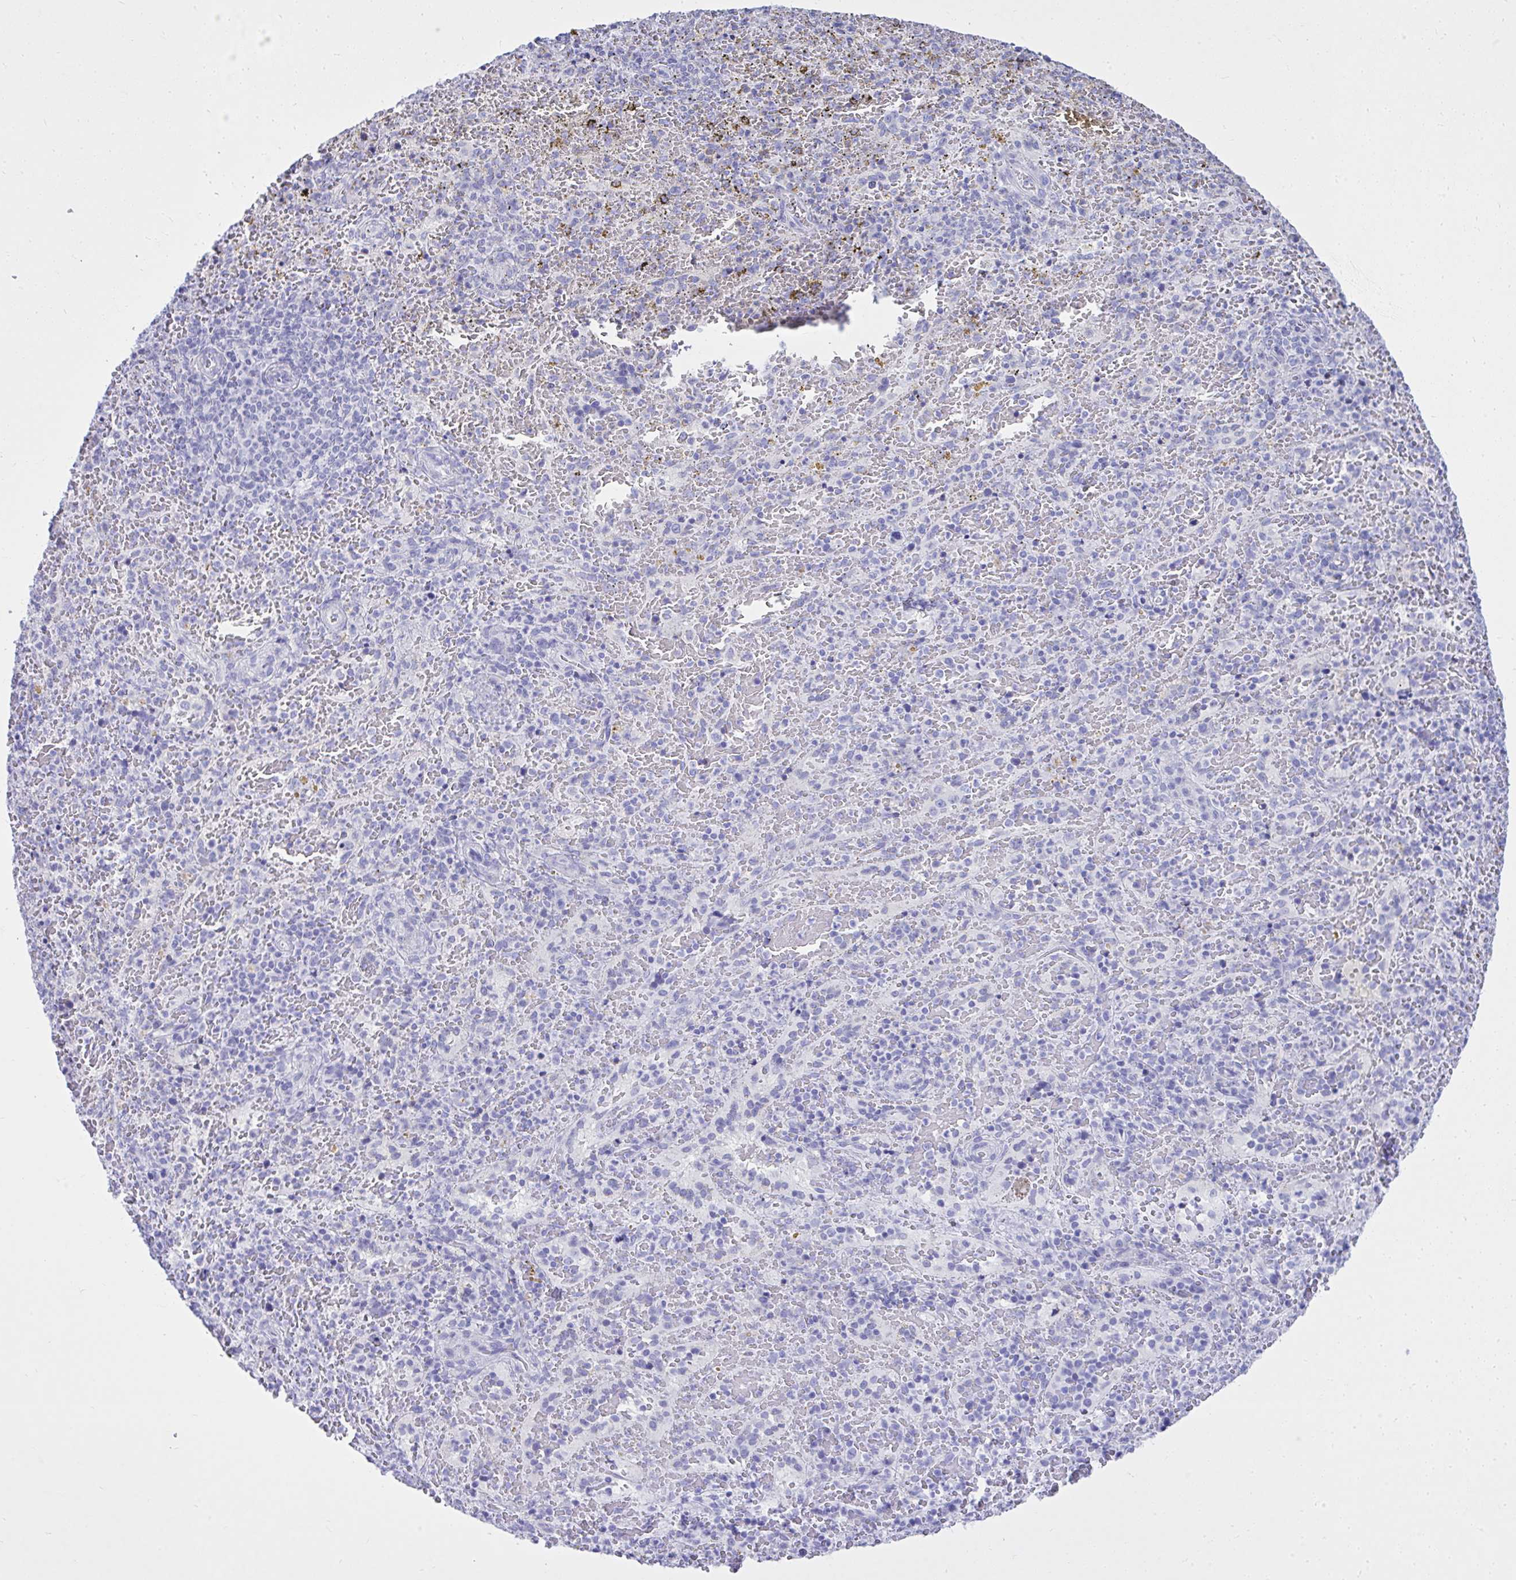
{"staining": {"intensity": "negative", "quantity": "none", "location": "none"}, "tissue": "spleen", "cell_type": "Cells in red pulp", "image_type": "normal", "snomed": [{"axis": "morphology", "description": "Normal tissue, NOS"}, {"axis": "topography", "description": "Spleen"}], "caption": "The IHC histopathology image has no significant staining in cells in red pulp of spleen. (DAB IHC with hematoxylin counter stain).", "gene": "BCL6B", "patient": {"sex": "female", "age": 50}}